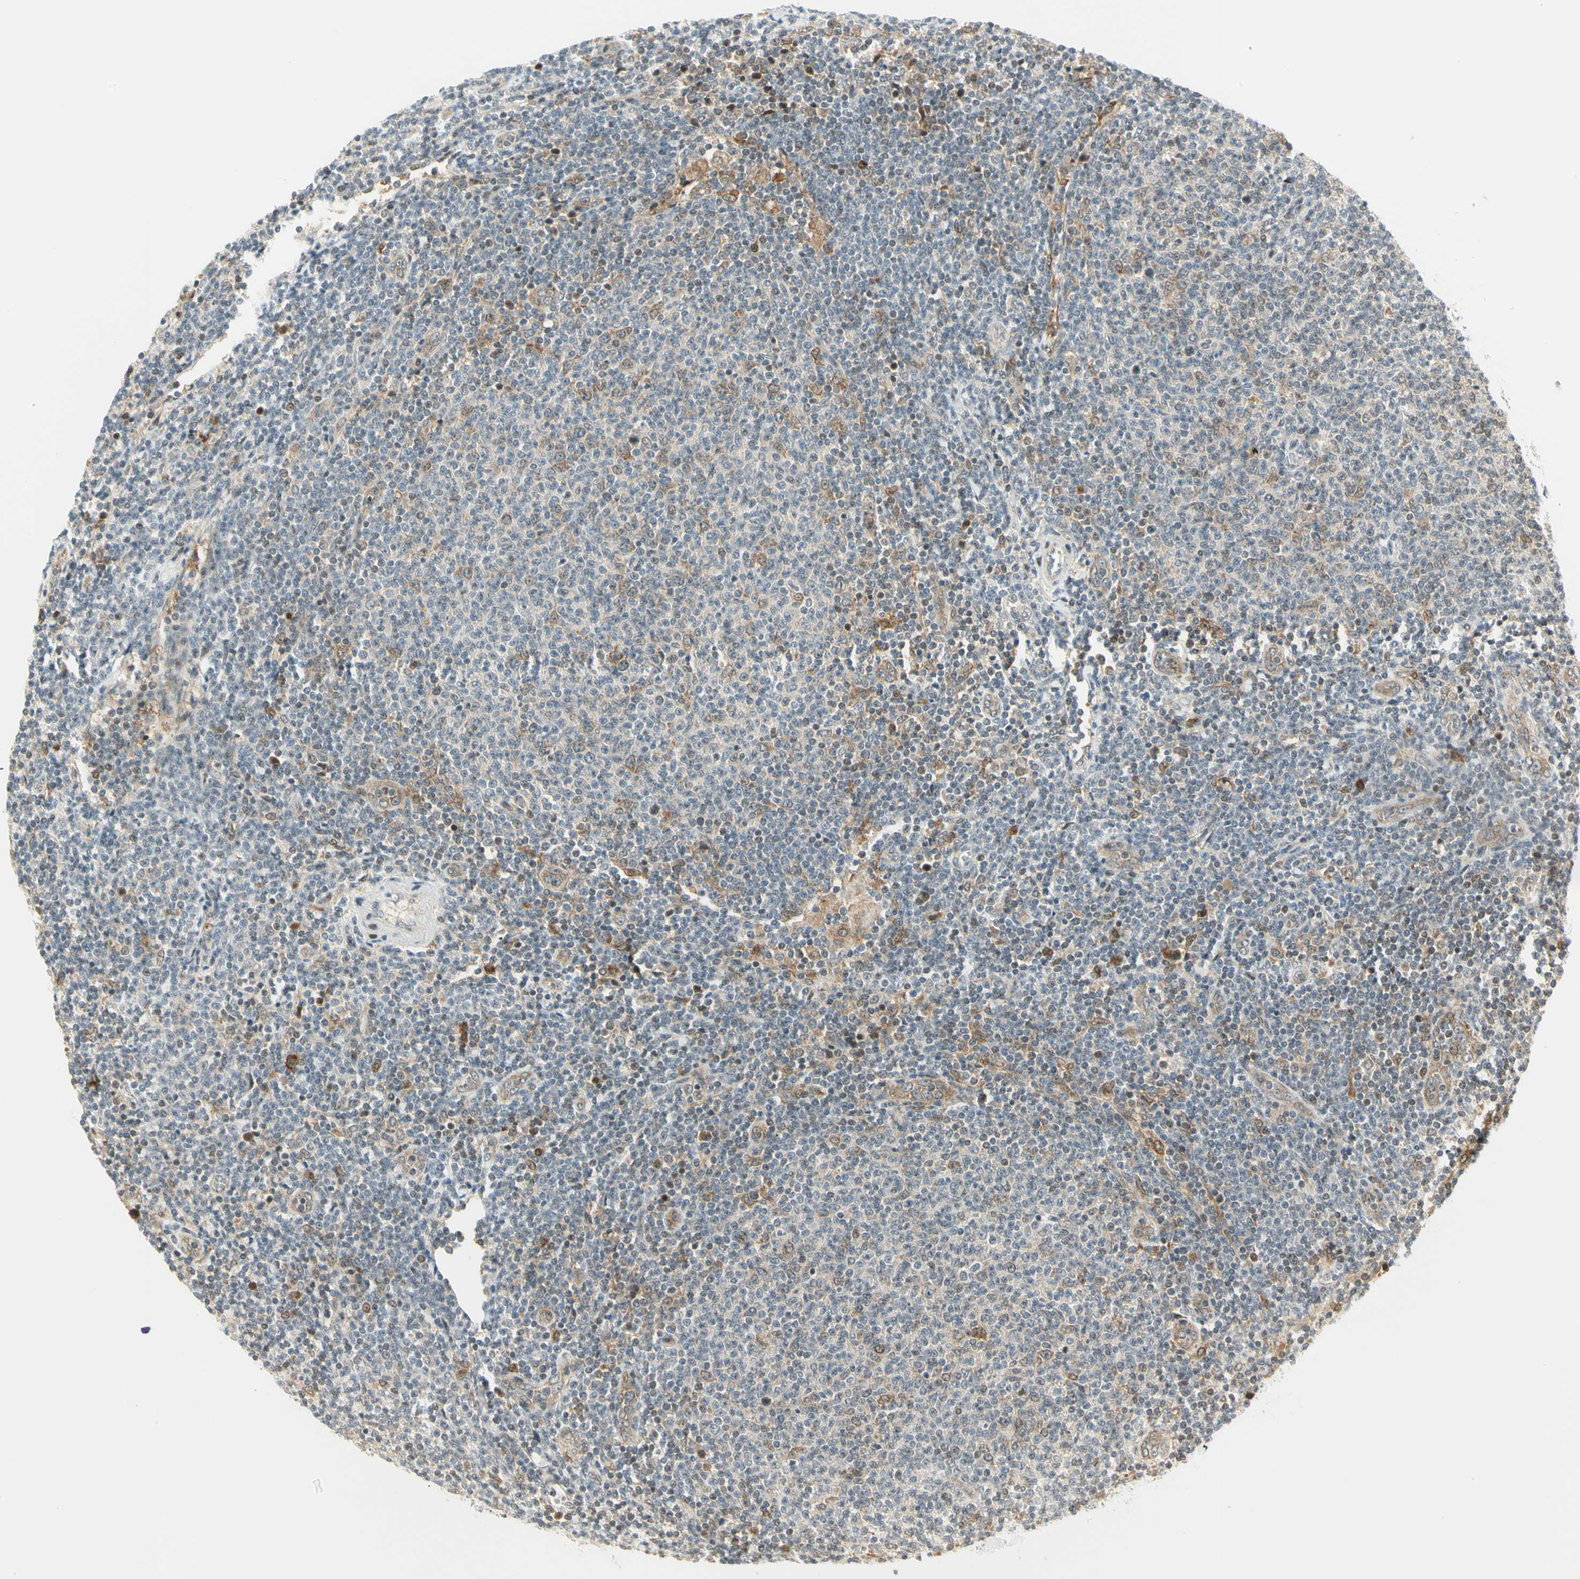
{"staining": {"intensity": "negative", "quantity": "none", "location": "none"}, "tissue": "lymphoma", "cell_type": "Tumor cells", "image_type": "cancer", "snomed": [{"axis": "morphology", "description": "Malignant lymphoma, non-Hodgkin's type, Low grade"}, {"axis": "topography", "description": "Lymph node"}], "caption": "This is an immunohistochemistry photomicrograph of human low-grade malignant lymphoma, non-Hodgkin's type. There is no positivity in tumor cells.", "gene": "TPT1", "patient": {"sex": "male", "age": 66}}